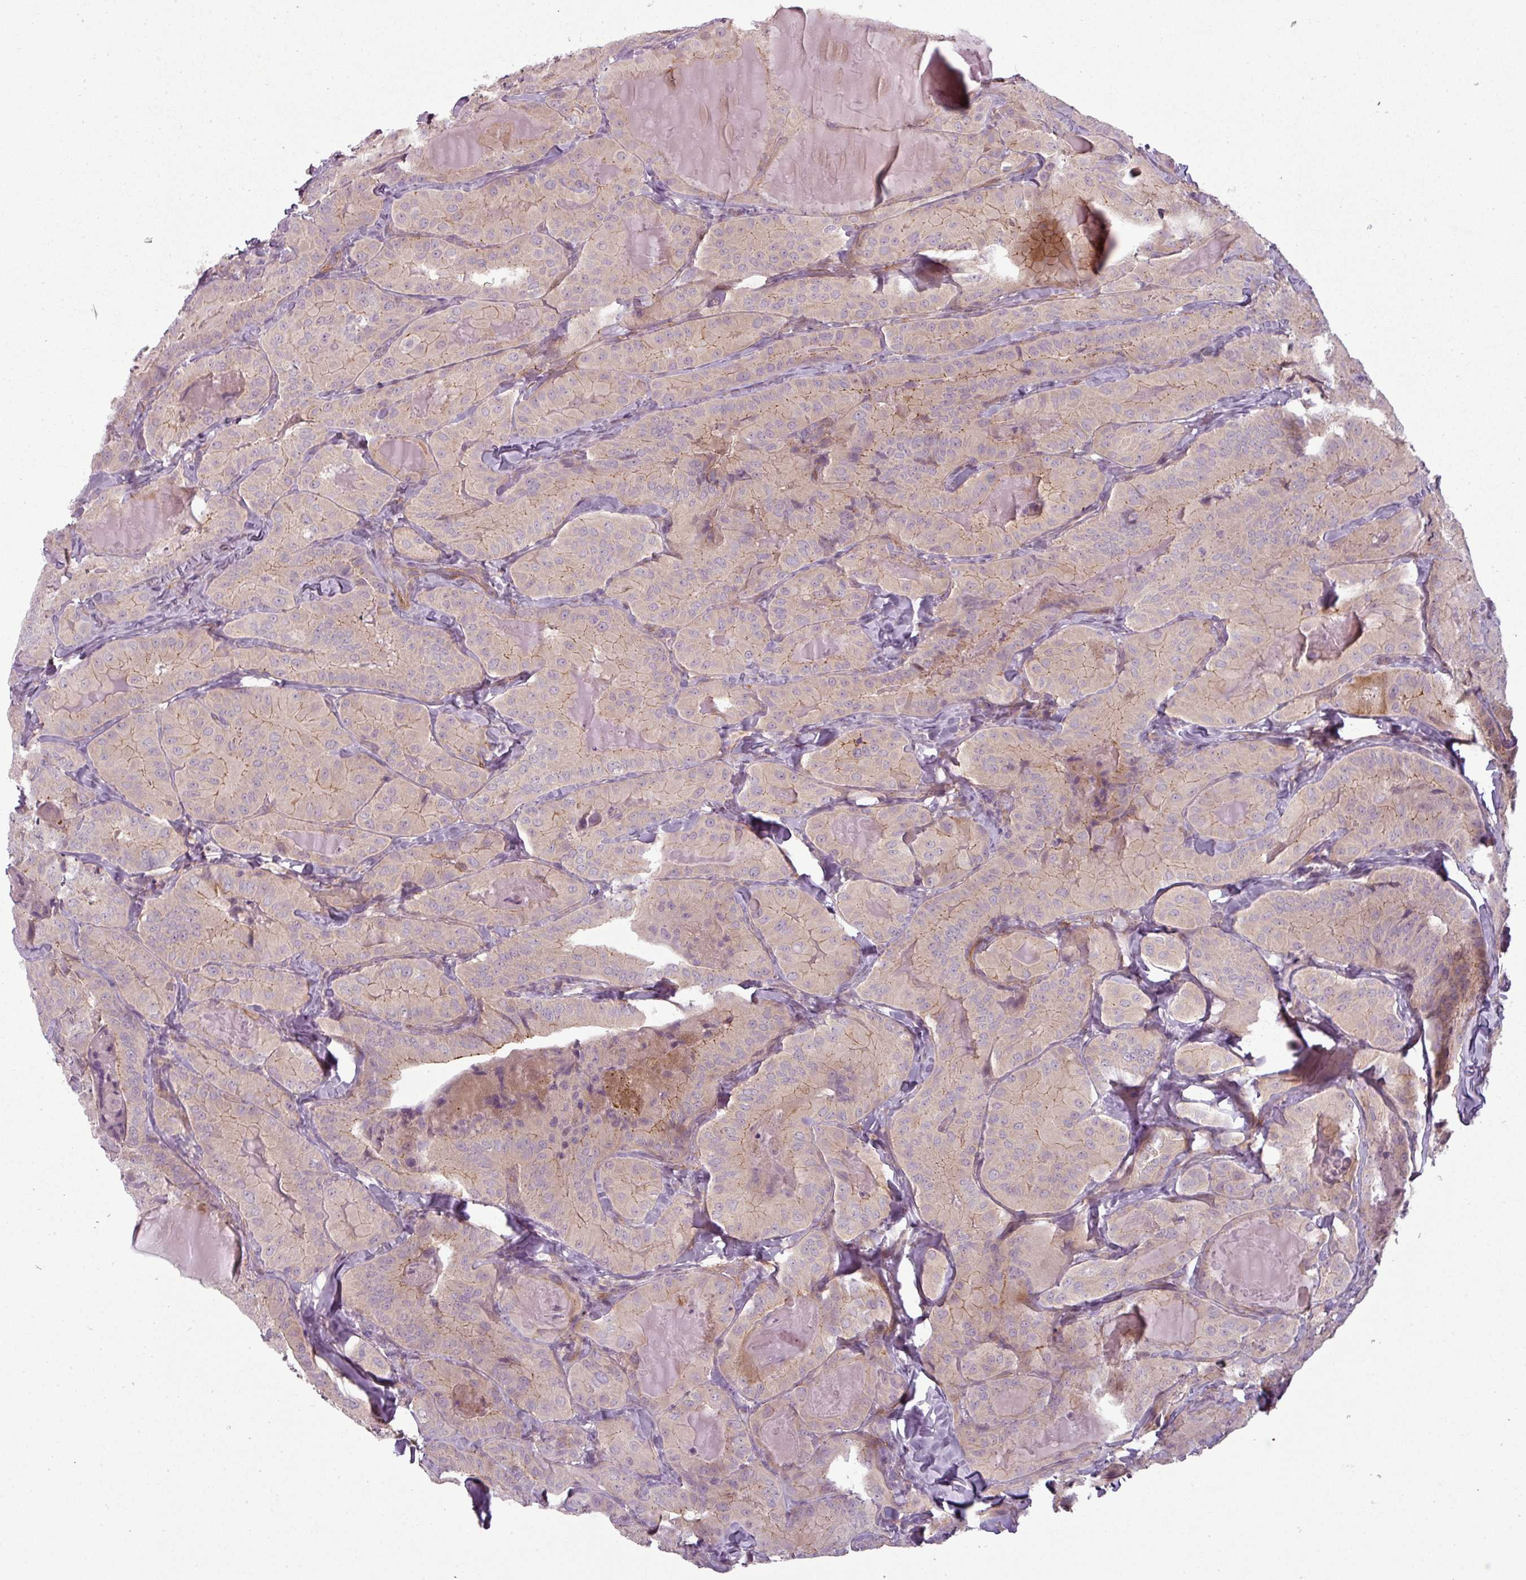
{"staining": {"intensity": "weak", "quantity": "25%-75%", "location": "cytoplasmic/membranous"}, "tissue": "thyroid cancer", "cell_type": "Tumor cells", "image_type": "cancer", "snomed": [{"axis": "morphology", "description": "Papillary adenocarcinoma, NOS"}, {"axis": "topography", "description": "Thyroid gland"}], "caption": "Tumor cells display low levels of weak cytoplasmic/membranous positivity in about 25%-75% of cells in human thyroid cancer (papillary adenocarcinoma). The staining was performed using DAB (3,3'-diaminobenzidine) to visualize the protein expression in brown, while the nuclei were stained in blue with hematoxylin (Magnification: 20x).", "gene": "SLC16A9", "patient": {"sex": "female", "age": 68}}